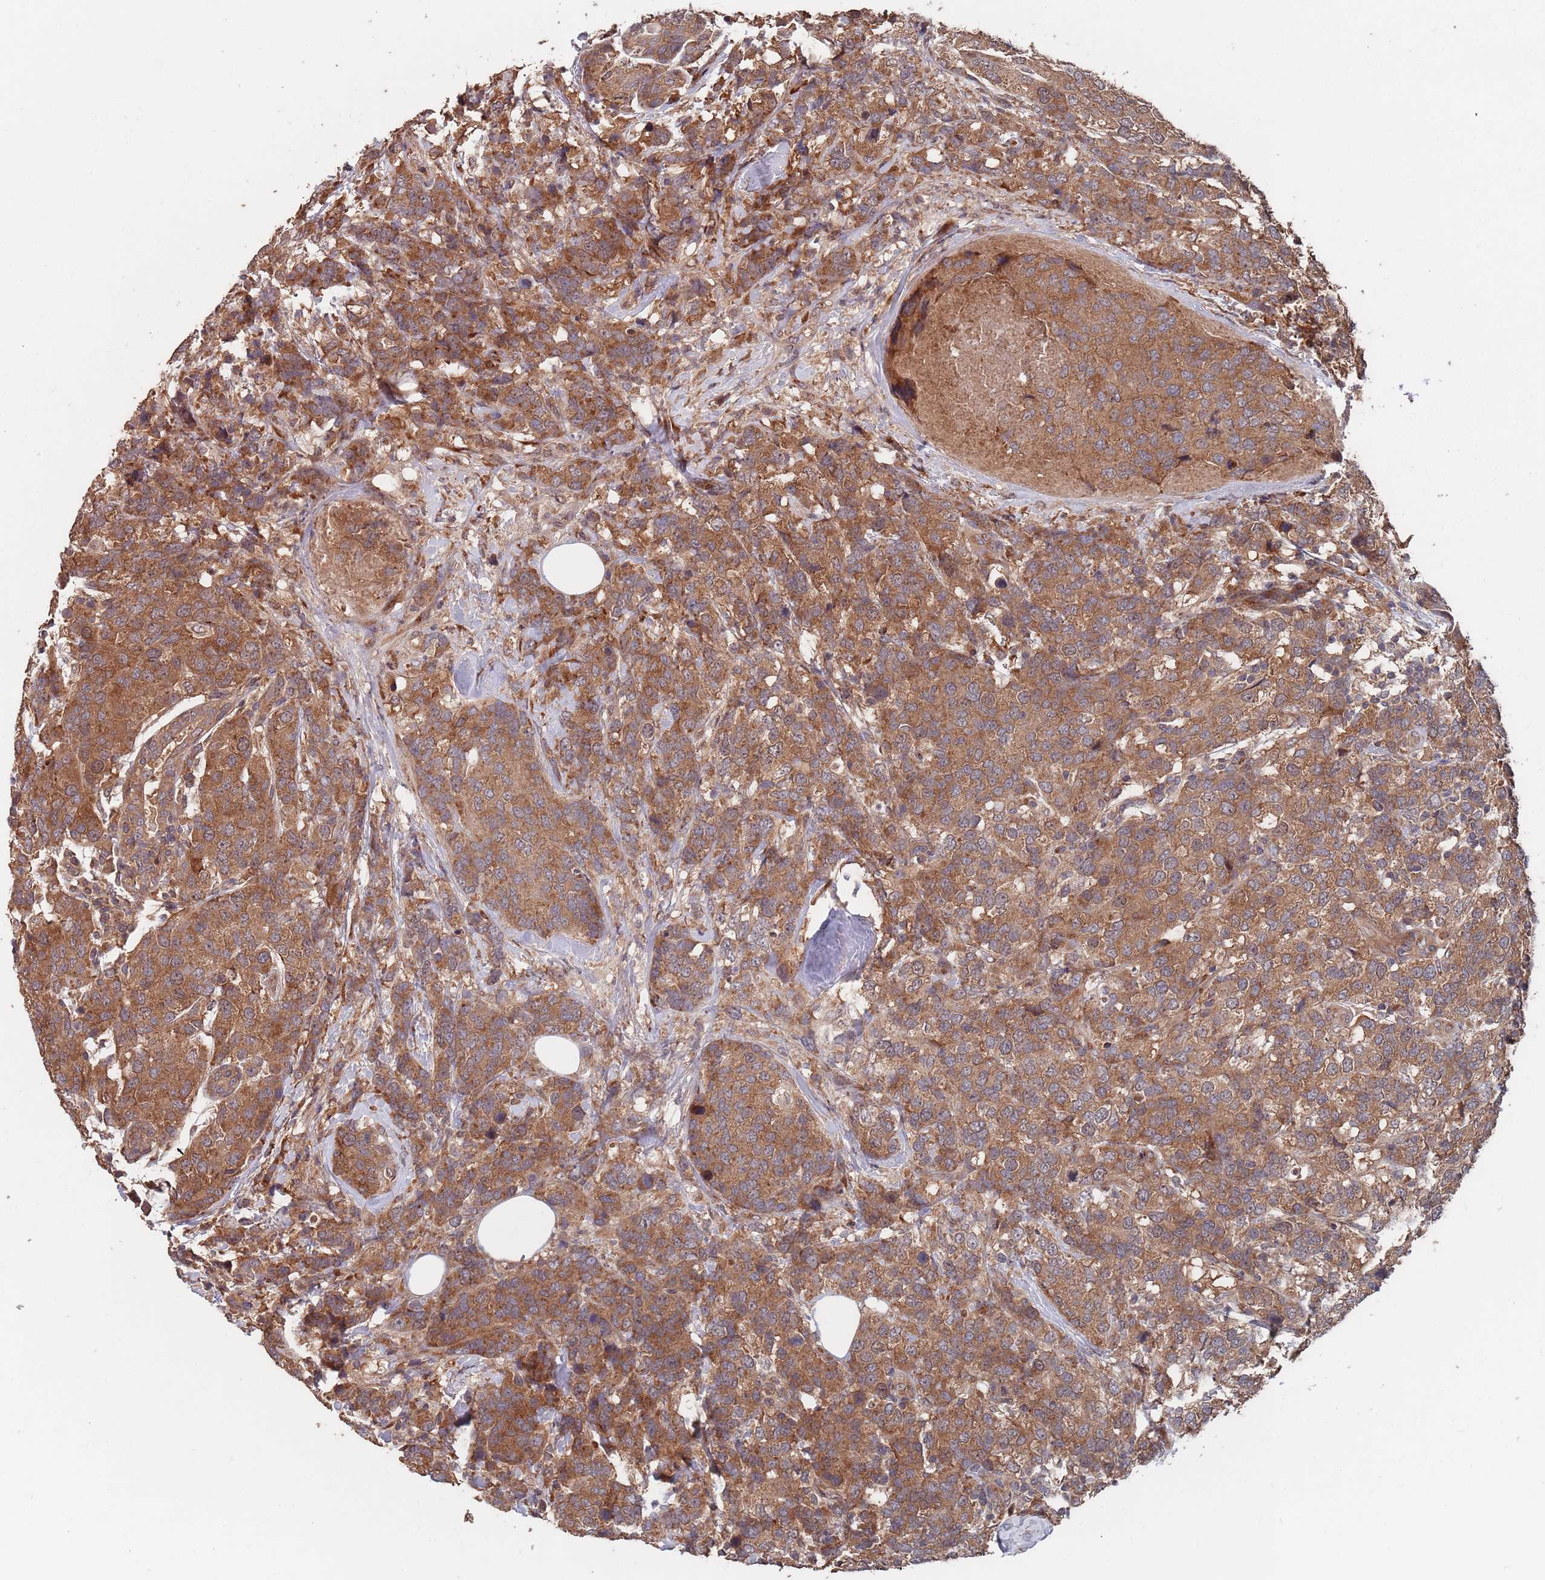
{"staining": {"intensity": "moderate", "quantity": ">75%", "location": "cytoplasmic/membranous"}, "tissue": "breast cancer", "cell_type": "Tumor cells", "image_type": "cancer", "snomed": [{"axis": "morphology", "description": "Lobular carcinoma"}, {"axis": "topography", "description": "Breast"}], "caption": "About >75% of tumor cells in human lobular carcinoma (breast) reveal moderate cytoplasmic/membranous protein expression as visualized by brown immunohistochemical staining.", "gene": "UNC45A", "patient": {"sex": "female", "age": 59}}